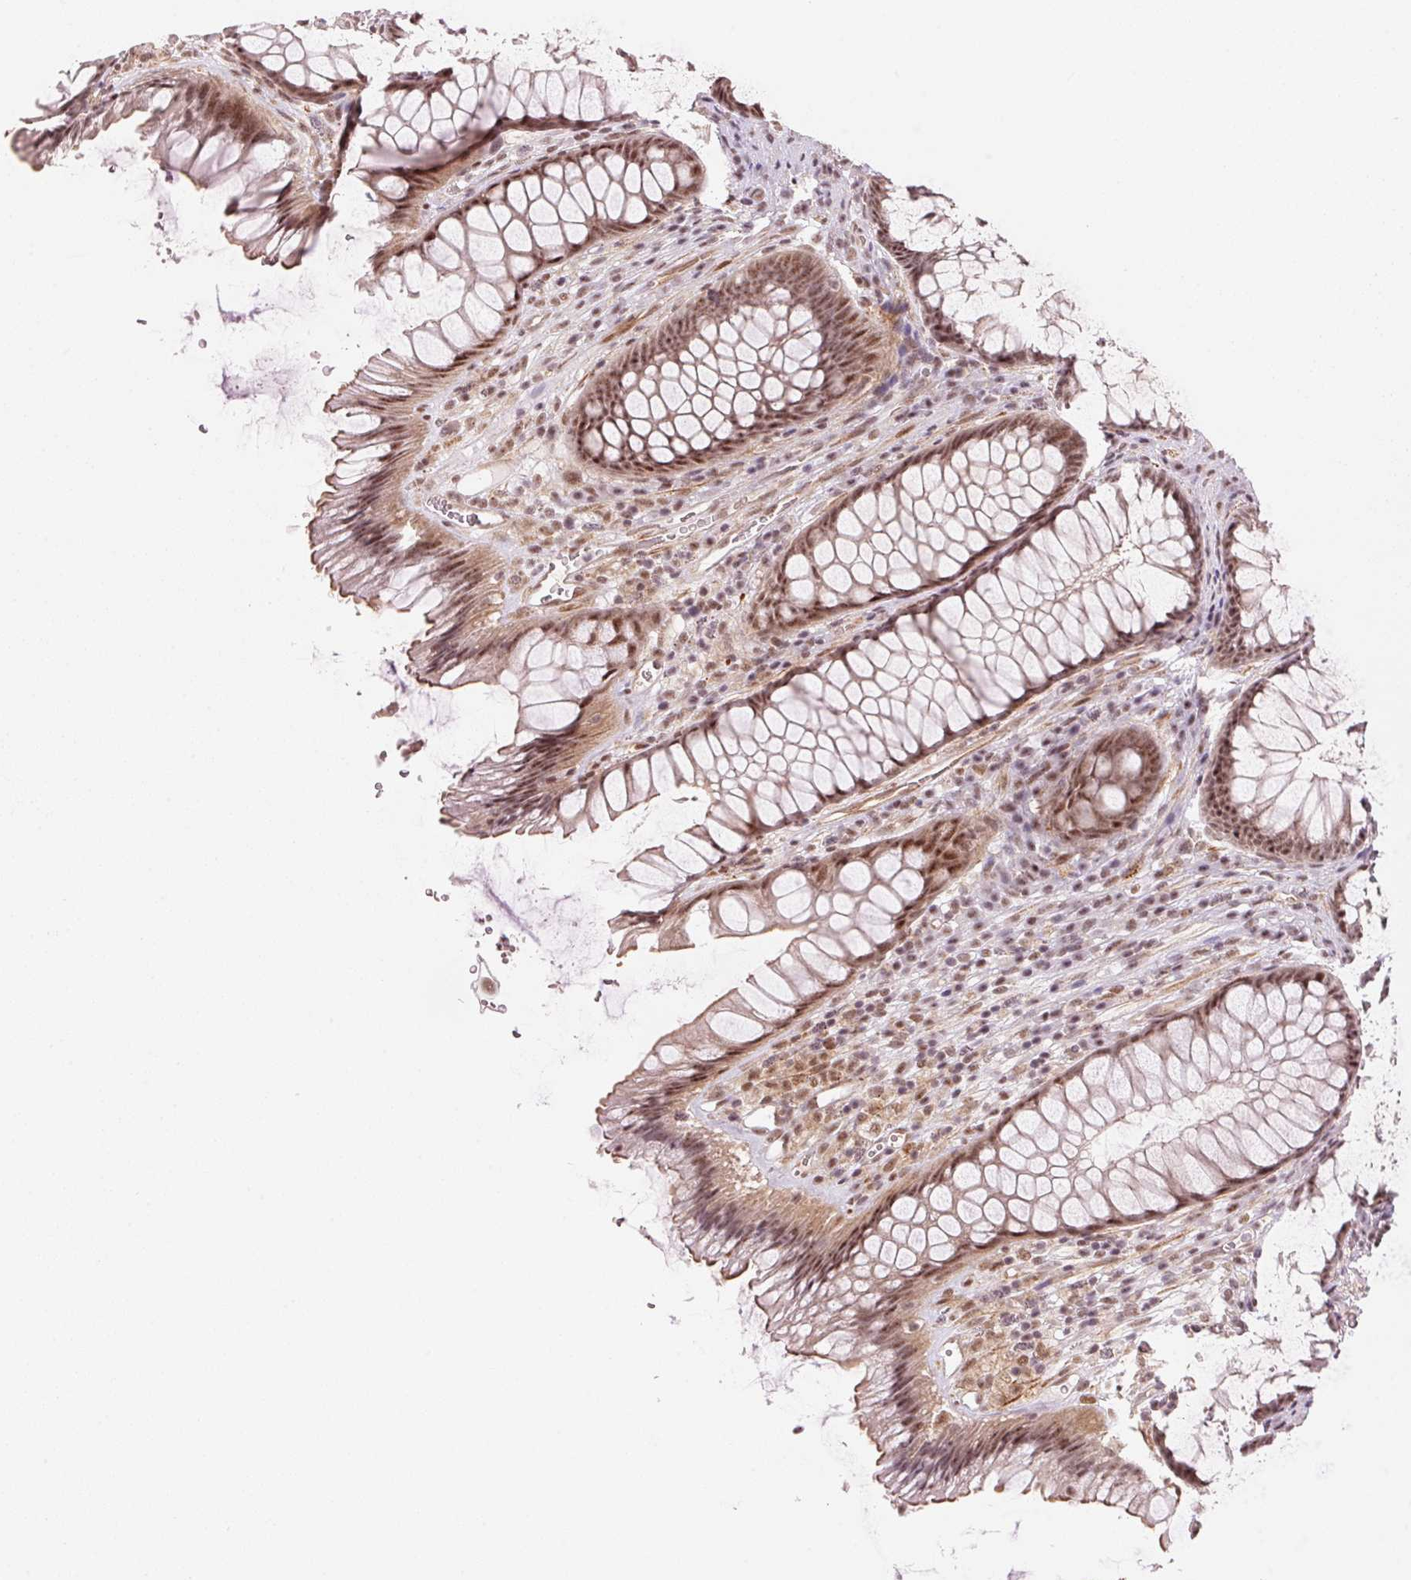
{"staining": {"intensity": "moderate", "quantity": ">75%", "location": "nuclear"}, "tissue": "rectum", "cell_type": "Glandular cells", "image_type": "normal", "snomed": [{"axis": "morphology", "description": "Normal tissue, NOS"}, {"axis": "topography", "description": "Rectum"}], "caption": "A brown stain labels moderate nuclear expression of a protein in glandular cells of normal rectum. The staining was performed using DAB (3,3'-diaminobenzidine), with brown indicating positive protein expression. Nuclei are stained blue with hematoxylin.", "gene": "HNRNPDL", "patient": {"sex": "male", "age": 53}}